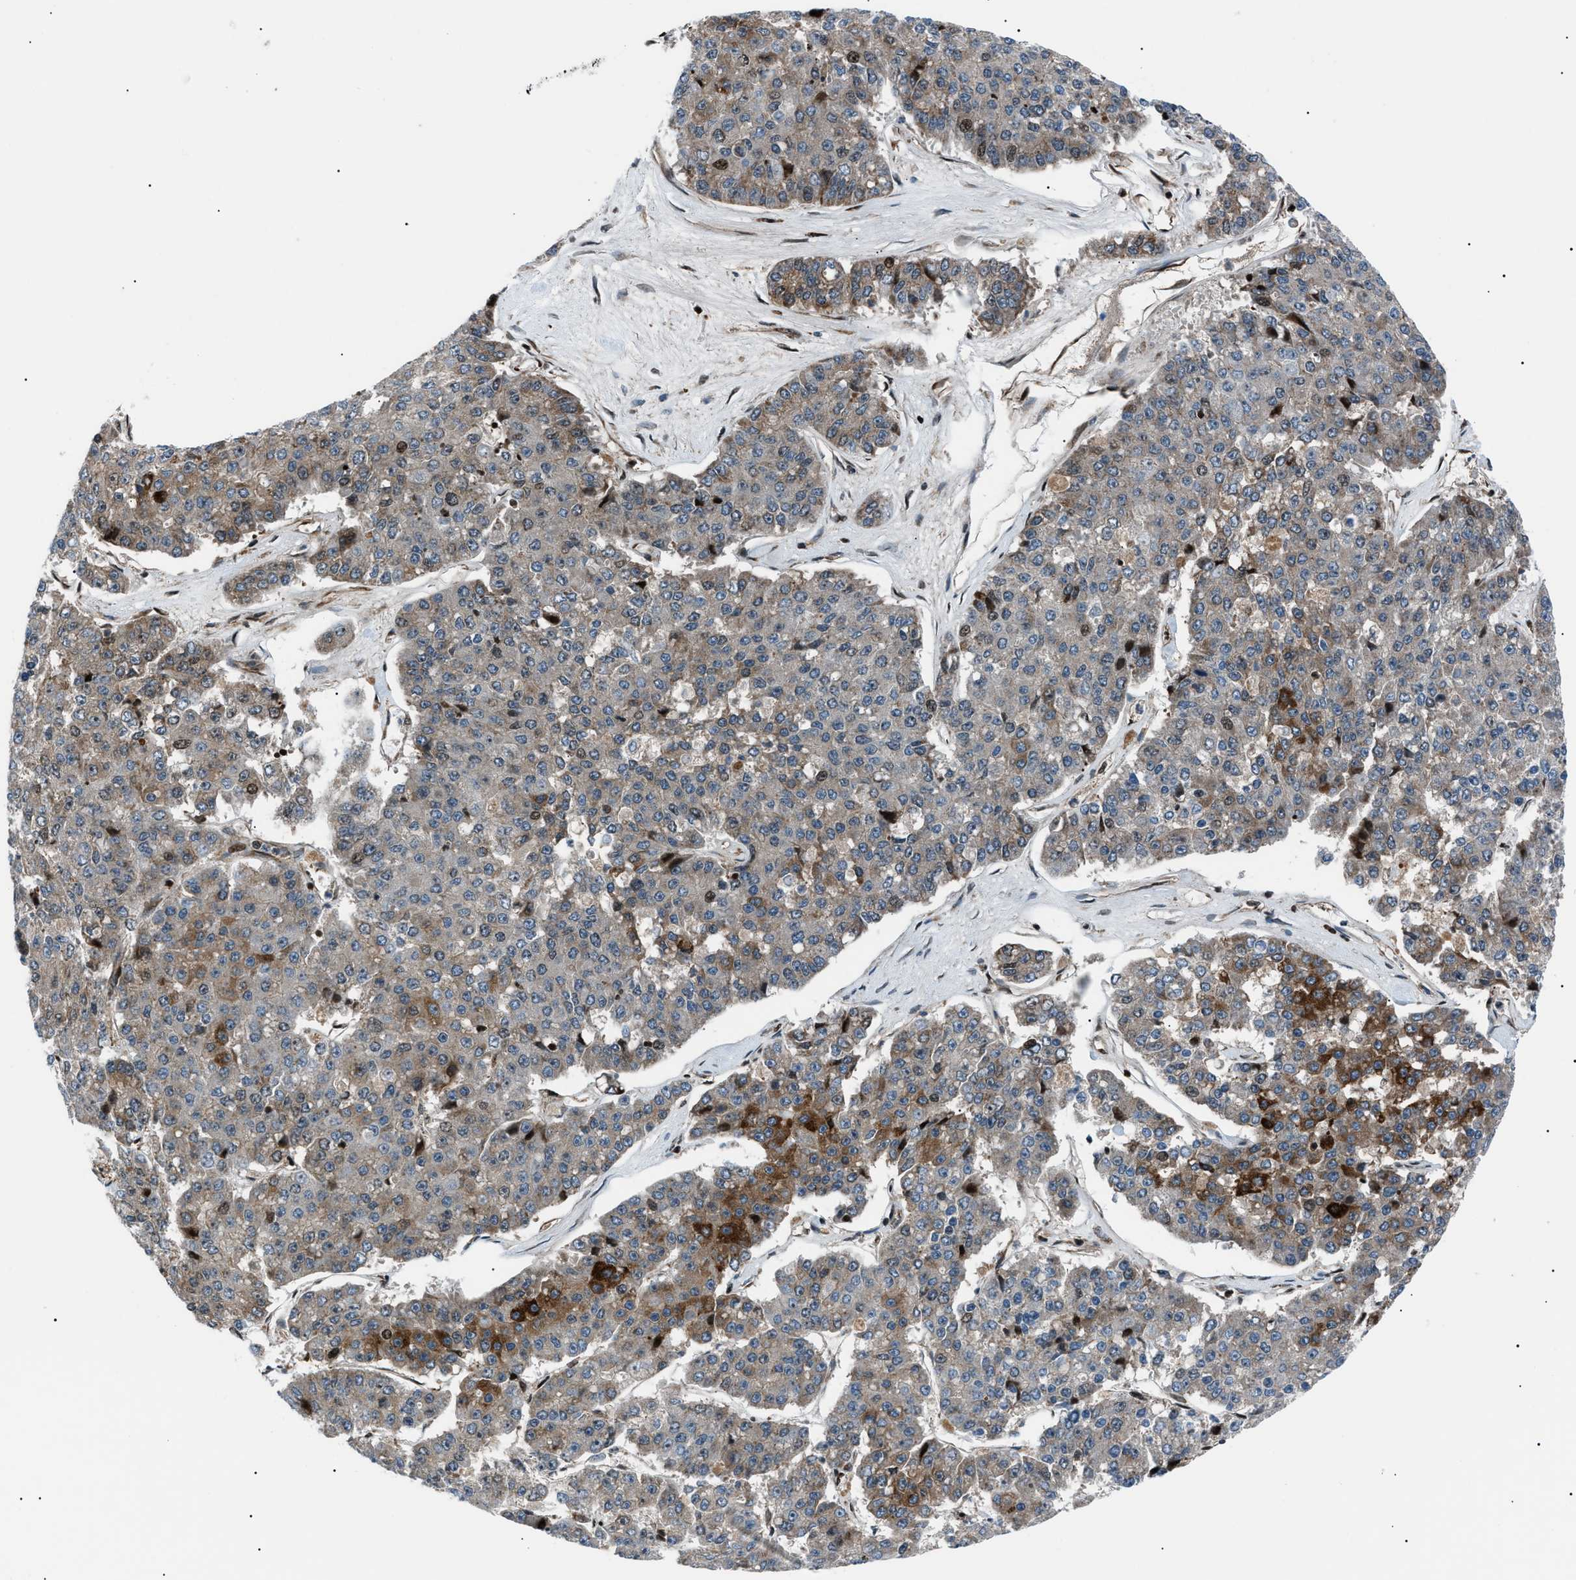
{"staining": {"intensity": "moderate", "quantity": "<25%", "location": "cytoplasmic/membranous,nuclear"}, "tissue": "pancreatic cancer", "cell_type": "Tumor cells", "image_type": "cancer", "snomed": [{"axis": "morphology", "description": "Adenocarcinoma, NOS"}, {"axis": "topography", "description": "Pancreas"}], "caption": "Adenocarcinoma (pancreatic) was stained to show a protein in brown. There is low levels of moderate cytoplasmic/membranous and nuclear positivity in about <25% of tumor cells. The protein of interest is stained brown, and the nuclei are stained in blue (DAB (3,3'-diaminobenzidine) IHC with brightfield microscopy, high magnification).", "gene": "PRKX", "patient": {"sex": "male", "age": 50}}